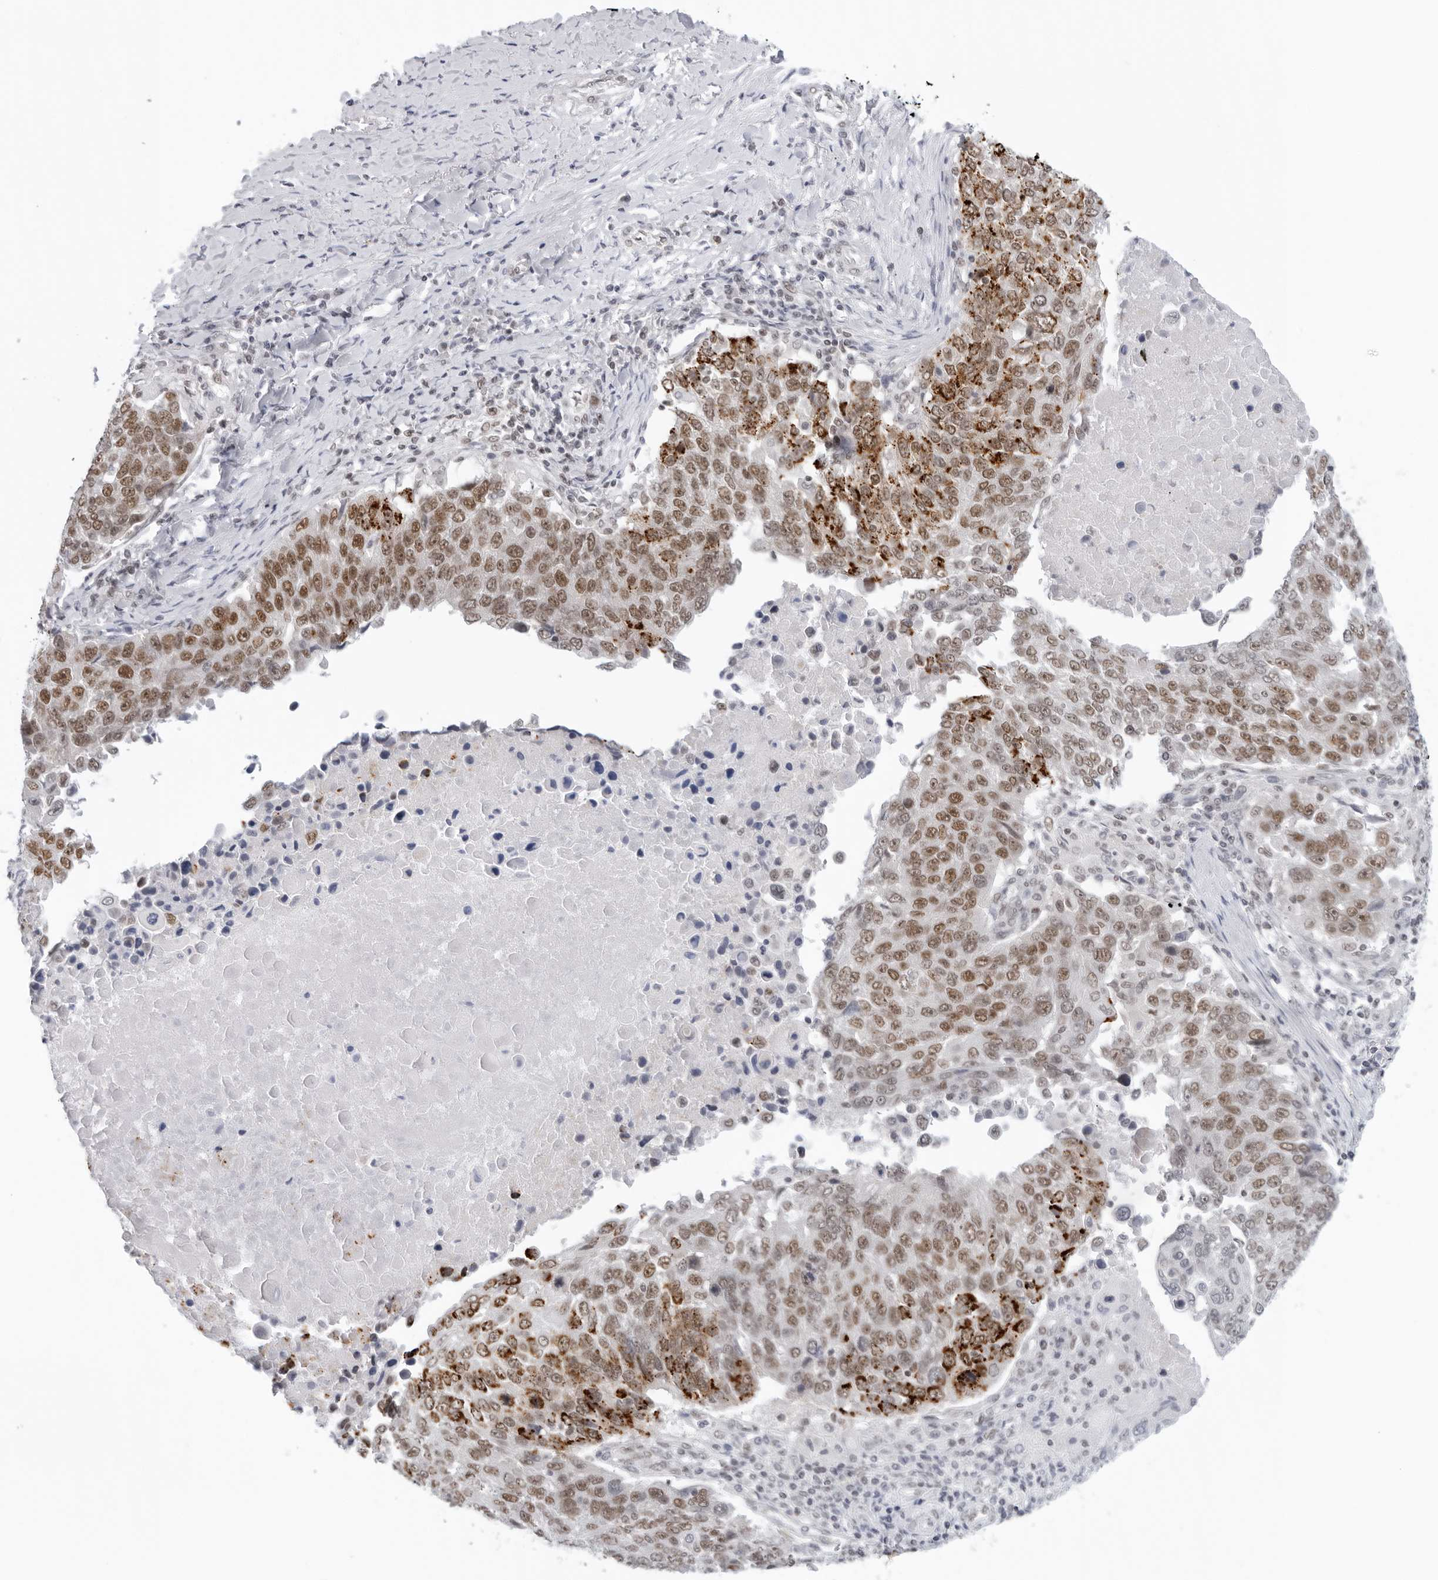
{"staining": {"intensity": "moderate", "quantity": "25%-75%", "location": "cytoplasmic/membranous,nuclear"}, "tissue": "lung cancer", "cell_type": "Tumor cells", "image_type": "cancer", "snomed": [{"axis": "morphology", "description": "Squamous cell carcinoma, NOS"}, {"axis": "topography", "description": "Lung"}], "caption": "Human lung cancer (squamous cell carcinoma) stained with a protein marker displays moderate staining in tumor cells.", "gene": "FOXK2", "patient": {"sex": "male", "age": 66}}